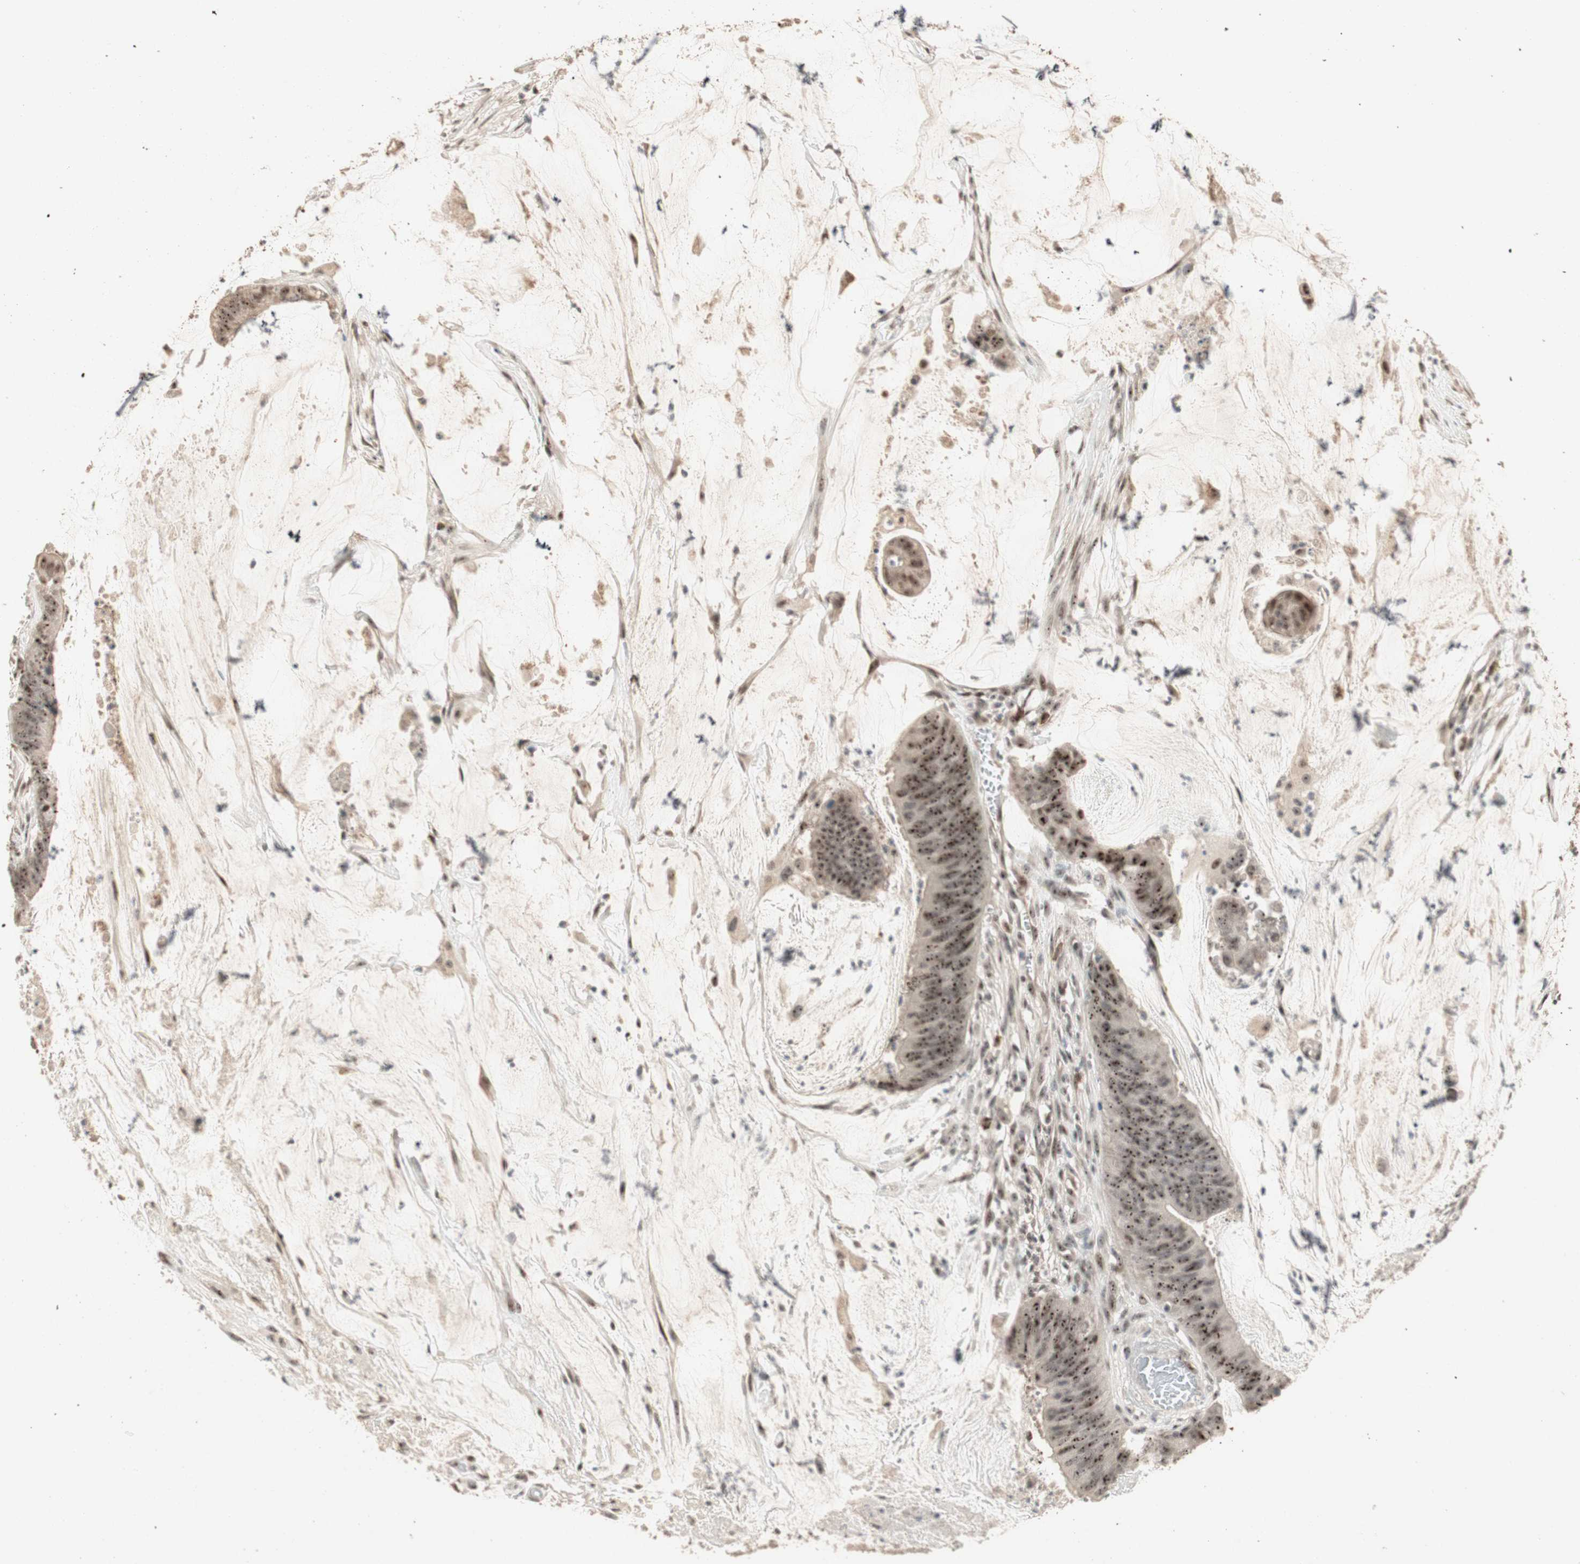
{"staining": {"intensity": "strong", "quantity": ">75%", "location": "nuclear"}, "tissue": "colorectal cancer", "cell_type": "Tumor cells", "image_type": "cancer", "snomed": [{"axis": "morphology", "description": "Adenocarcinoma, NOS"}, {"axis": "topography", "description": "Rectum"}], "caption": "Colorectal adenocarcinoma stained for a protein (brown) exhibits strong nuclear positive expression in about >75% of tumor cells.", "gene": "ETV4", "patient": {"sex": "female", "age": 66}}